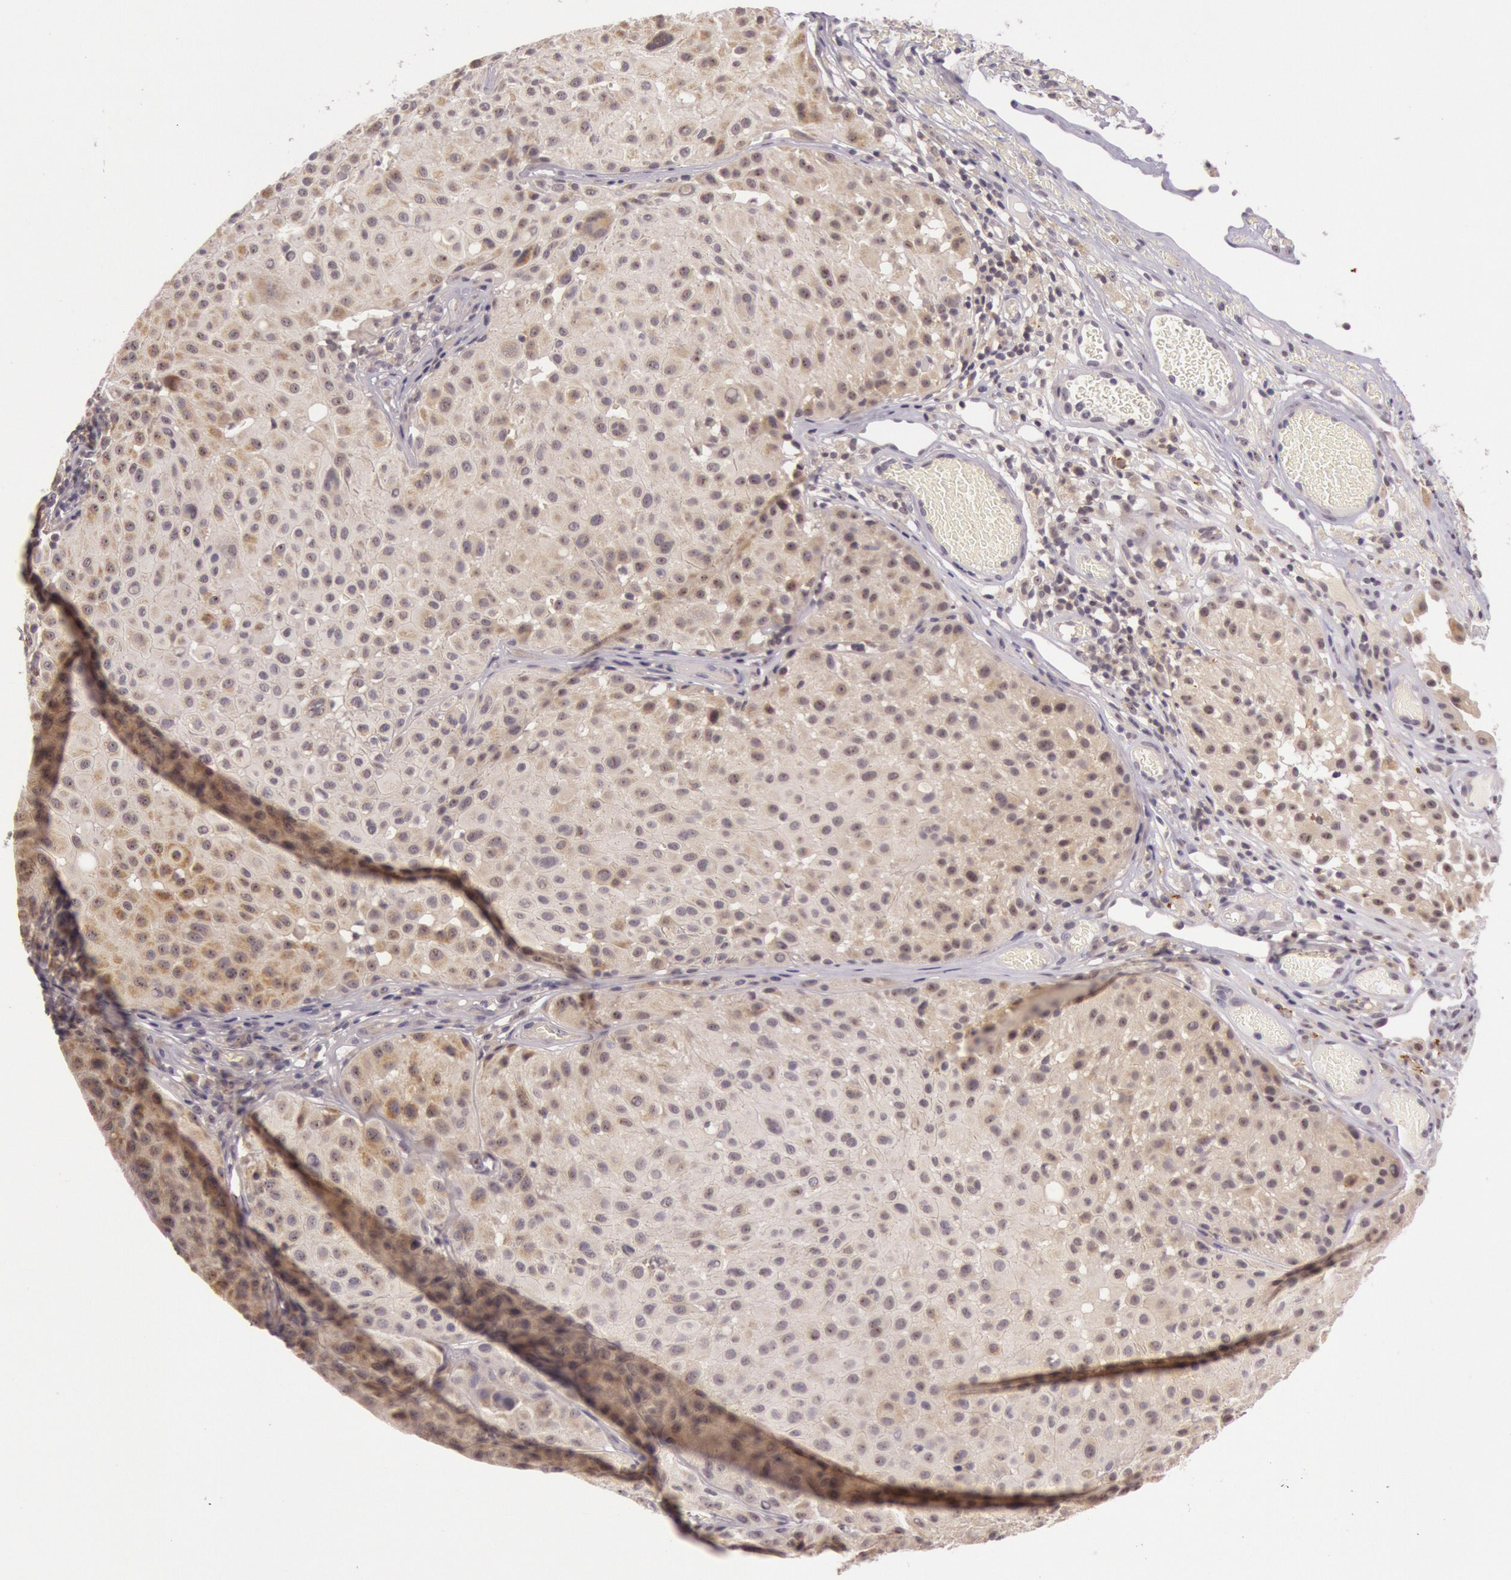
{"staining": {"intensity": "moderate", "quantity": ">75%", "location": "cytoplasmic/membranous,nuclear"}, "tissue": "melanoma", "cell_type": "Tumor cells", "image_type": "cancer", "snomed": [{"axis": "morphology", "description": "Malignant melanoma, NOS"}, {"axis": "topography", "description": "Skin"}], "caption": "This photomicrograph shows immunohistochemistry staining of malignant melanoma, with medium moderate cytoplasmic/membranous and nuclear staining in about >75% of tumor cells.", "gene": "CDK16", "patient": {"sex": "male", "age": 36}}